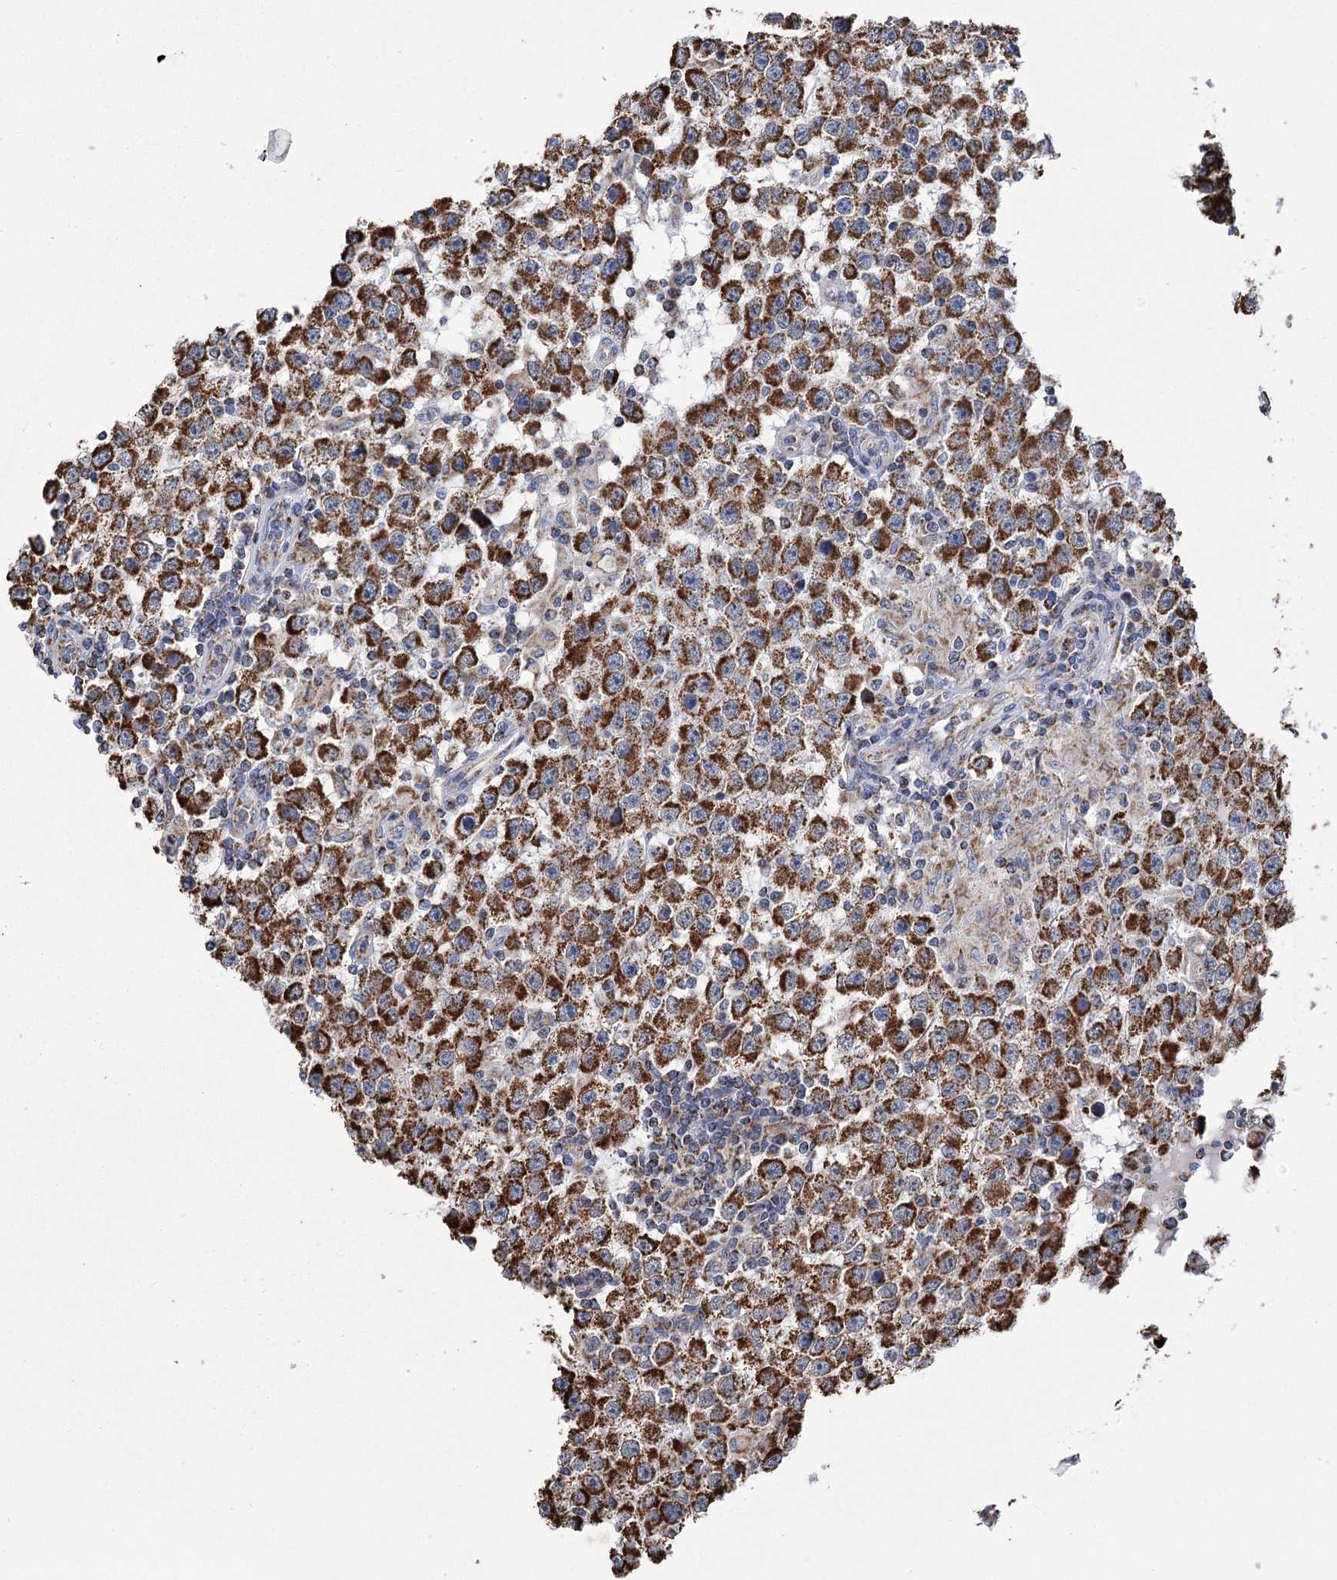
{"staining": {"intensity": "strong", "quantity": ">75%", "location": "cytoplasmic/membranous"}, "tissue": "testis cancer", "cell_type": "Tumor cells", "image_type": "cancer", "snomed": [{"axis": "morphology", "description": "Normal tissue, NOS"}, {"axis": "morphology", "description": "Urothelial carcinoma, High grade"}, {"axis": "morphology", "description": "Seminoma, NOS"}, {"axis": "morphology", "description": "Carcinoma, Embryonal, NOS"}, {"axis": "topography", "description": "Urinary bladder"}, {"axis": "topography", "description": "Testis"}], "caption": "This image displays IHC staining of testis cancer, with high strong cytoplasmic/membranous staining in about >75% of tumor cells.", "gene": "CCDC73", "patient": {"sex": "male", "age": 41}}